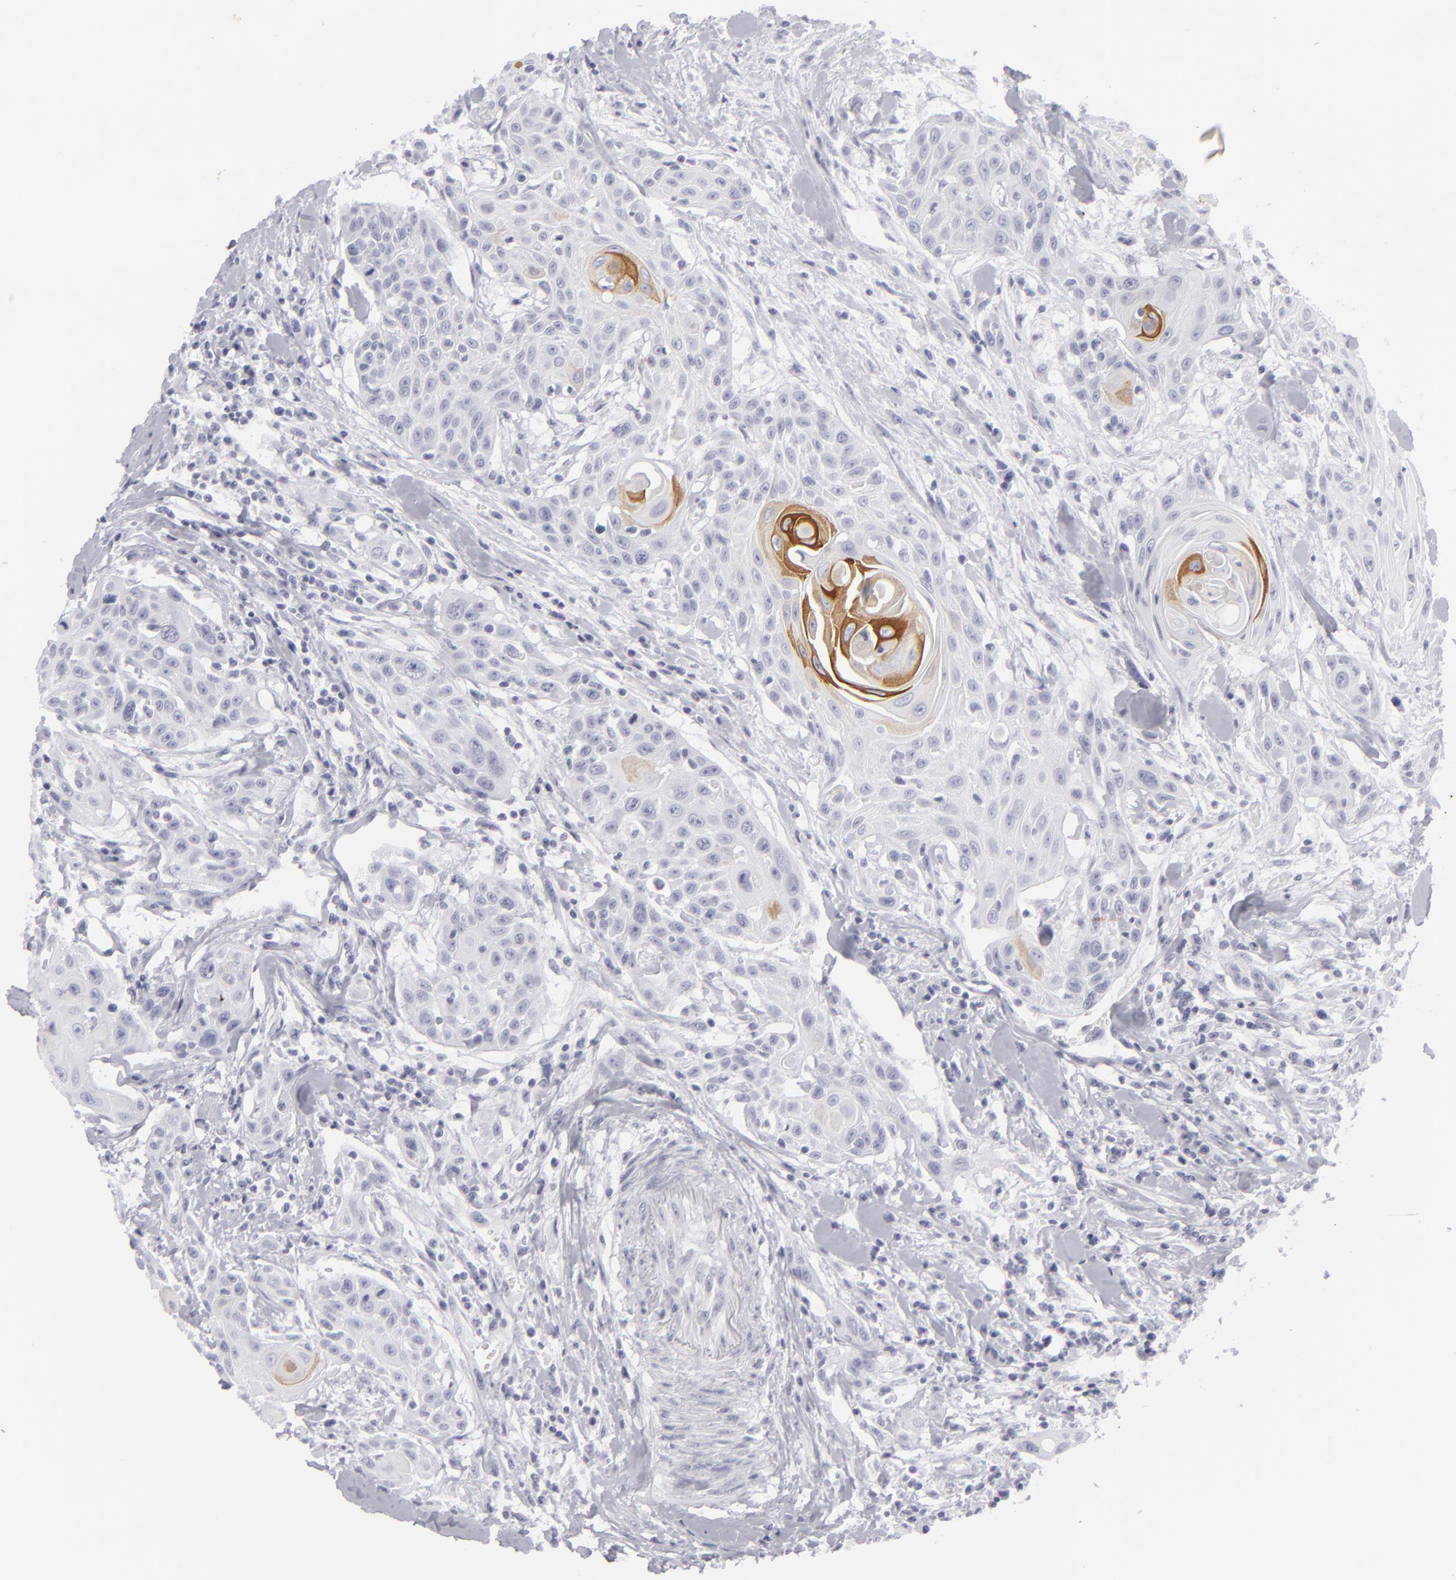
{"staining": {"intensity": "strong", "quantity": "<25%", "location": "cytoplasmic/membranous"}, "tissue": "head and neck cancer", "cell_type": "Tumor cells", "image_type": "cancer", "snomed": [{"axis": "morphology", "description": "Squamous cell carcinoma, NOS"}, {"axis": "morphology", "description": "Squamous cell carcinoma, metastatic, NOS"}, {"axis": "topography", "description": "Lymph node"}, {"axis": "topography", "description": "Salivary gland"}, {"axis": "topography", "description": "Head-Neck"}], "caption": "Approximately <25% of tumor cells in head and neck squamous cell carcinoma reveal strong cytoplasmic/membranous protein positivity as visualized by brown immunohistochemical staining.", "gene": "KRT1", "patient": {"sex": "female", "age": 74}}